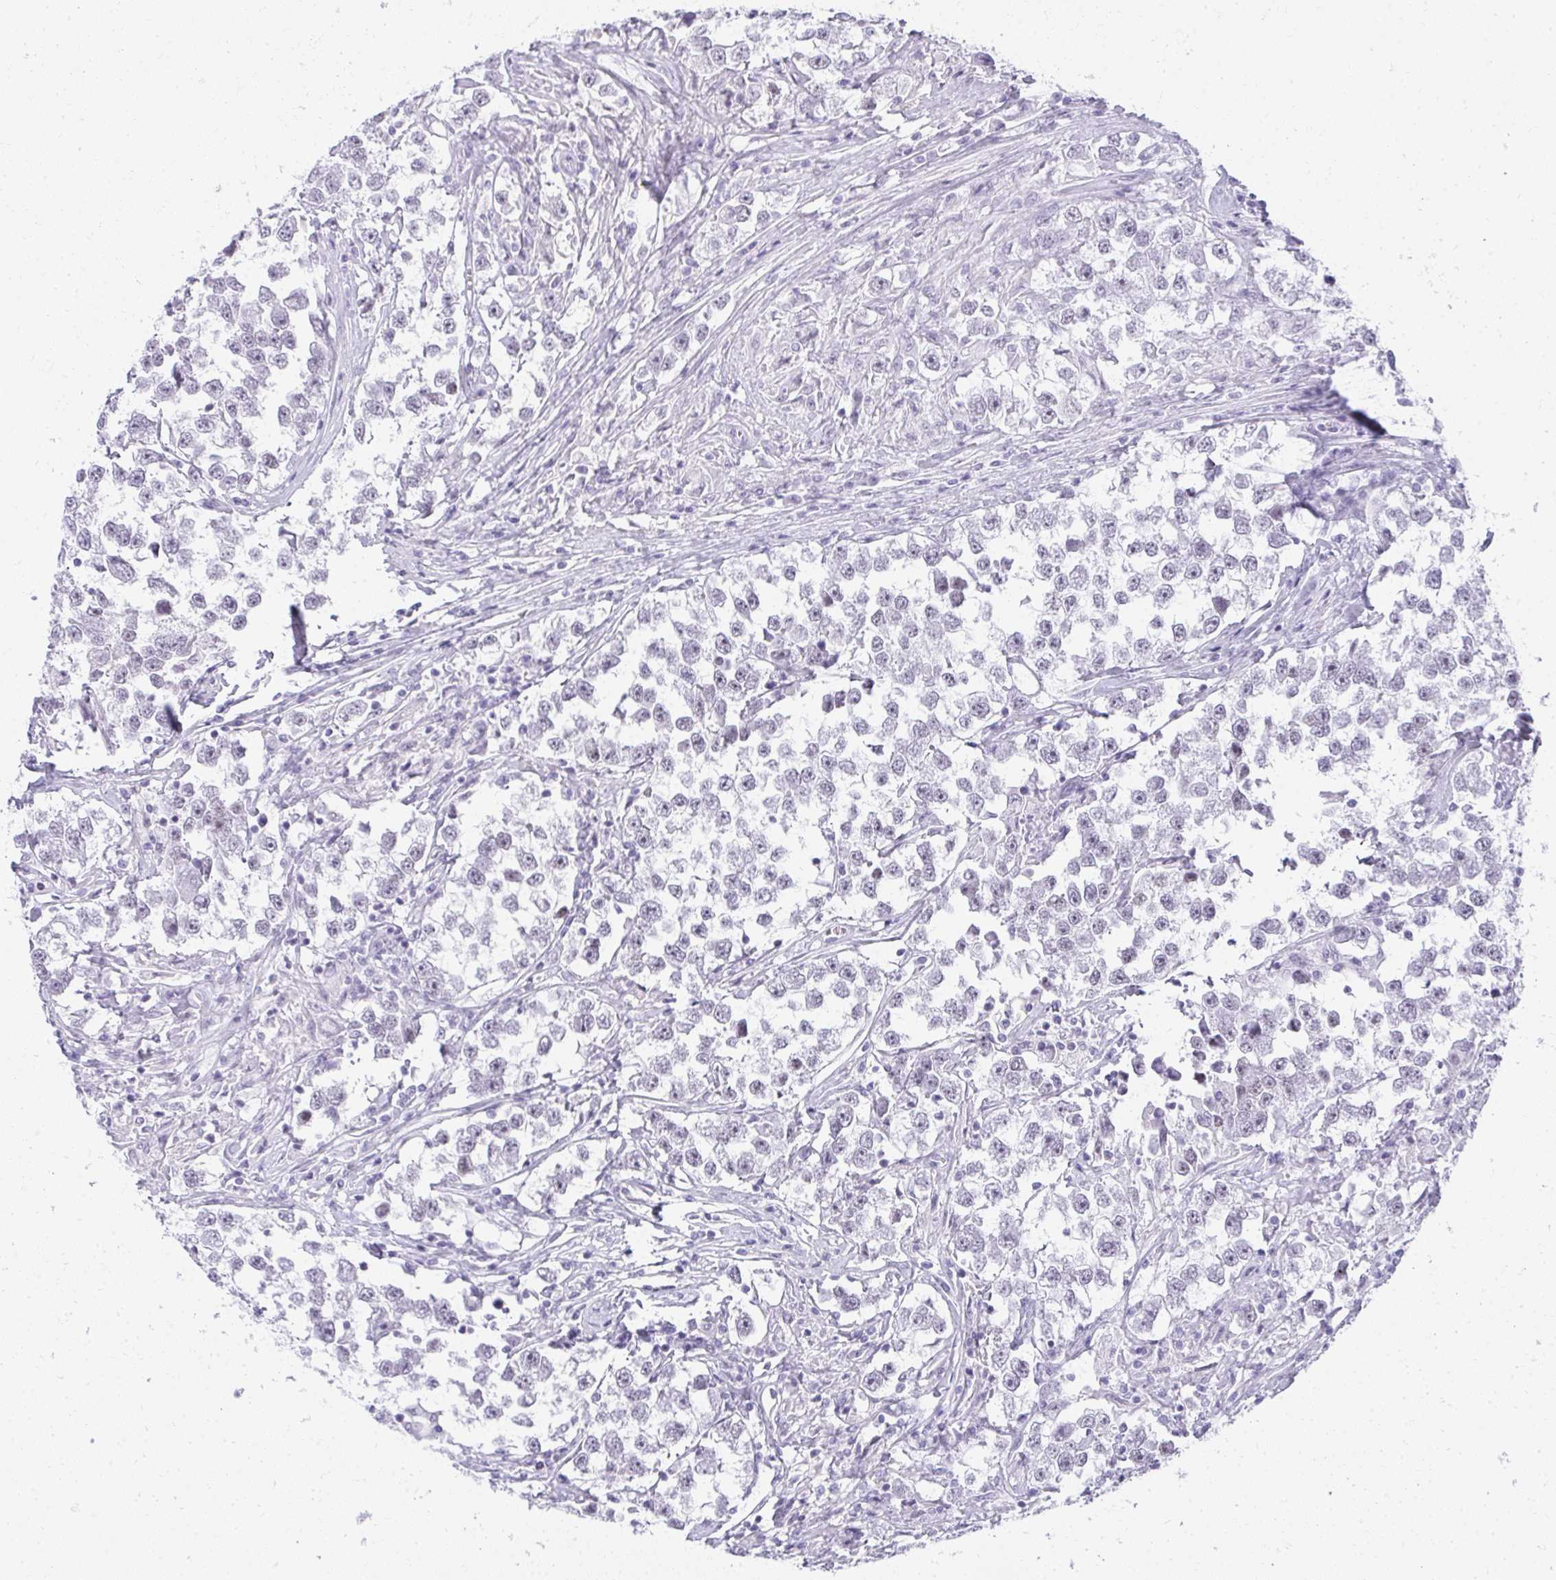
{"staining": {"intensity": "weak", "quantity": "<25%", "location": "nuclear"}, "tissue": "testis cancer", "cell_type": "Tumor cells", "image_type": "cancer", "snomed": [{"axis": "morphology", "description": "Seminoma, NOS"}, {"axis": "topography", "description": "Testis"}], "caption": "Tumor cells are negative for brown protein staining in testis seminoma.", "gene": "PLA2G1B", "patient": {"sex": "male", "age": 46}}